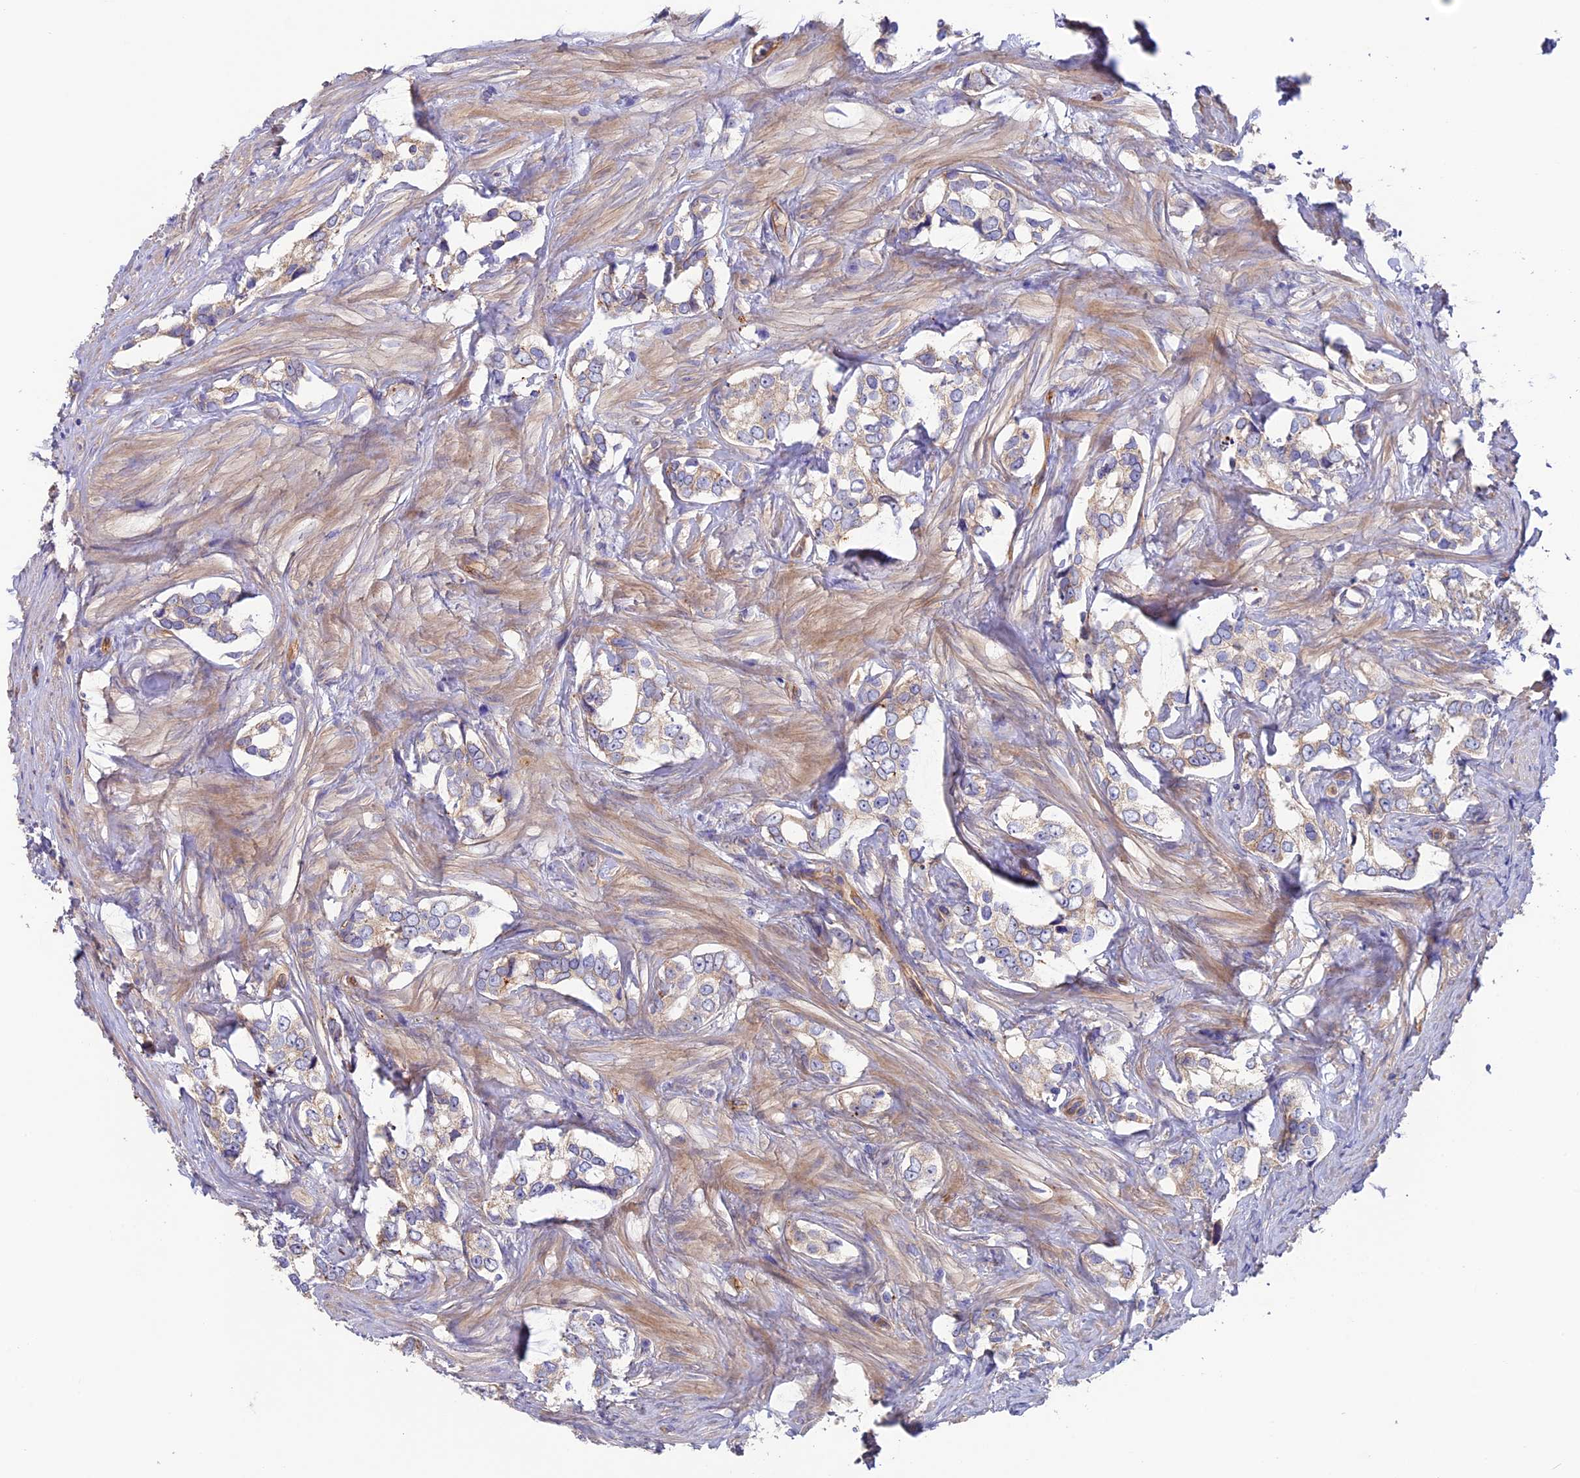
{"staining": {"intensity": "weak", "quantity": "25%-75%", "location": "cytoplasmic/membranous"}, "tissue": "prostate cancer", "cell_type": "Tumor cells", "image_type": "cancer", "snomed": [{"axis": "morphology", "description": "Adenocarcinoma, High grade"}, {"axis": "topography", "description": "Prostate"}], "caption": "Protein staining by immunohistochemistry (IHC) displays weak cytoplasmic/membranous staining in approximately 25%-75% of tumor cells in prostate cancer. The protein of interest is shown in brown color, while the nuclei are stained blue.", "gene": "DUS3L", "patient": {"sex": "male", "age": 66}}